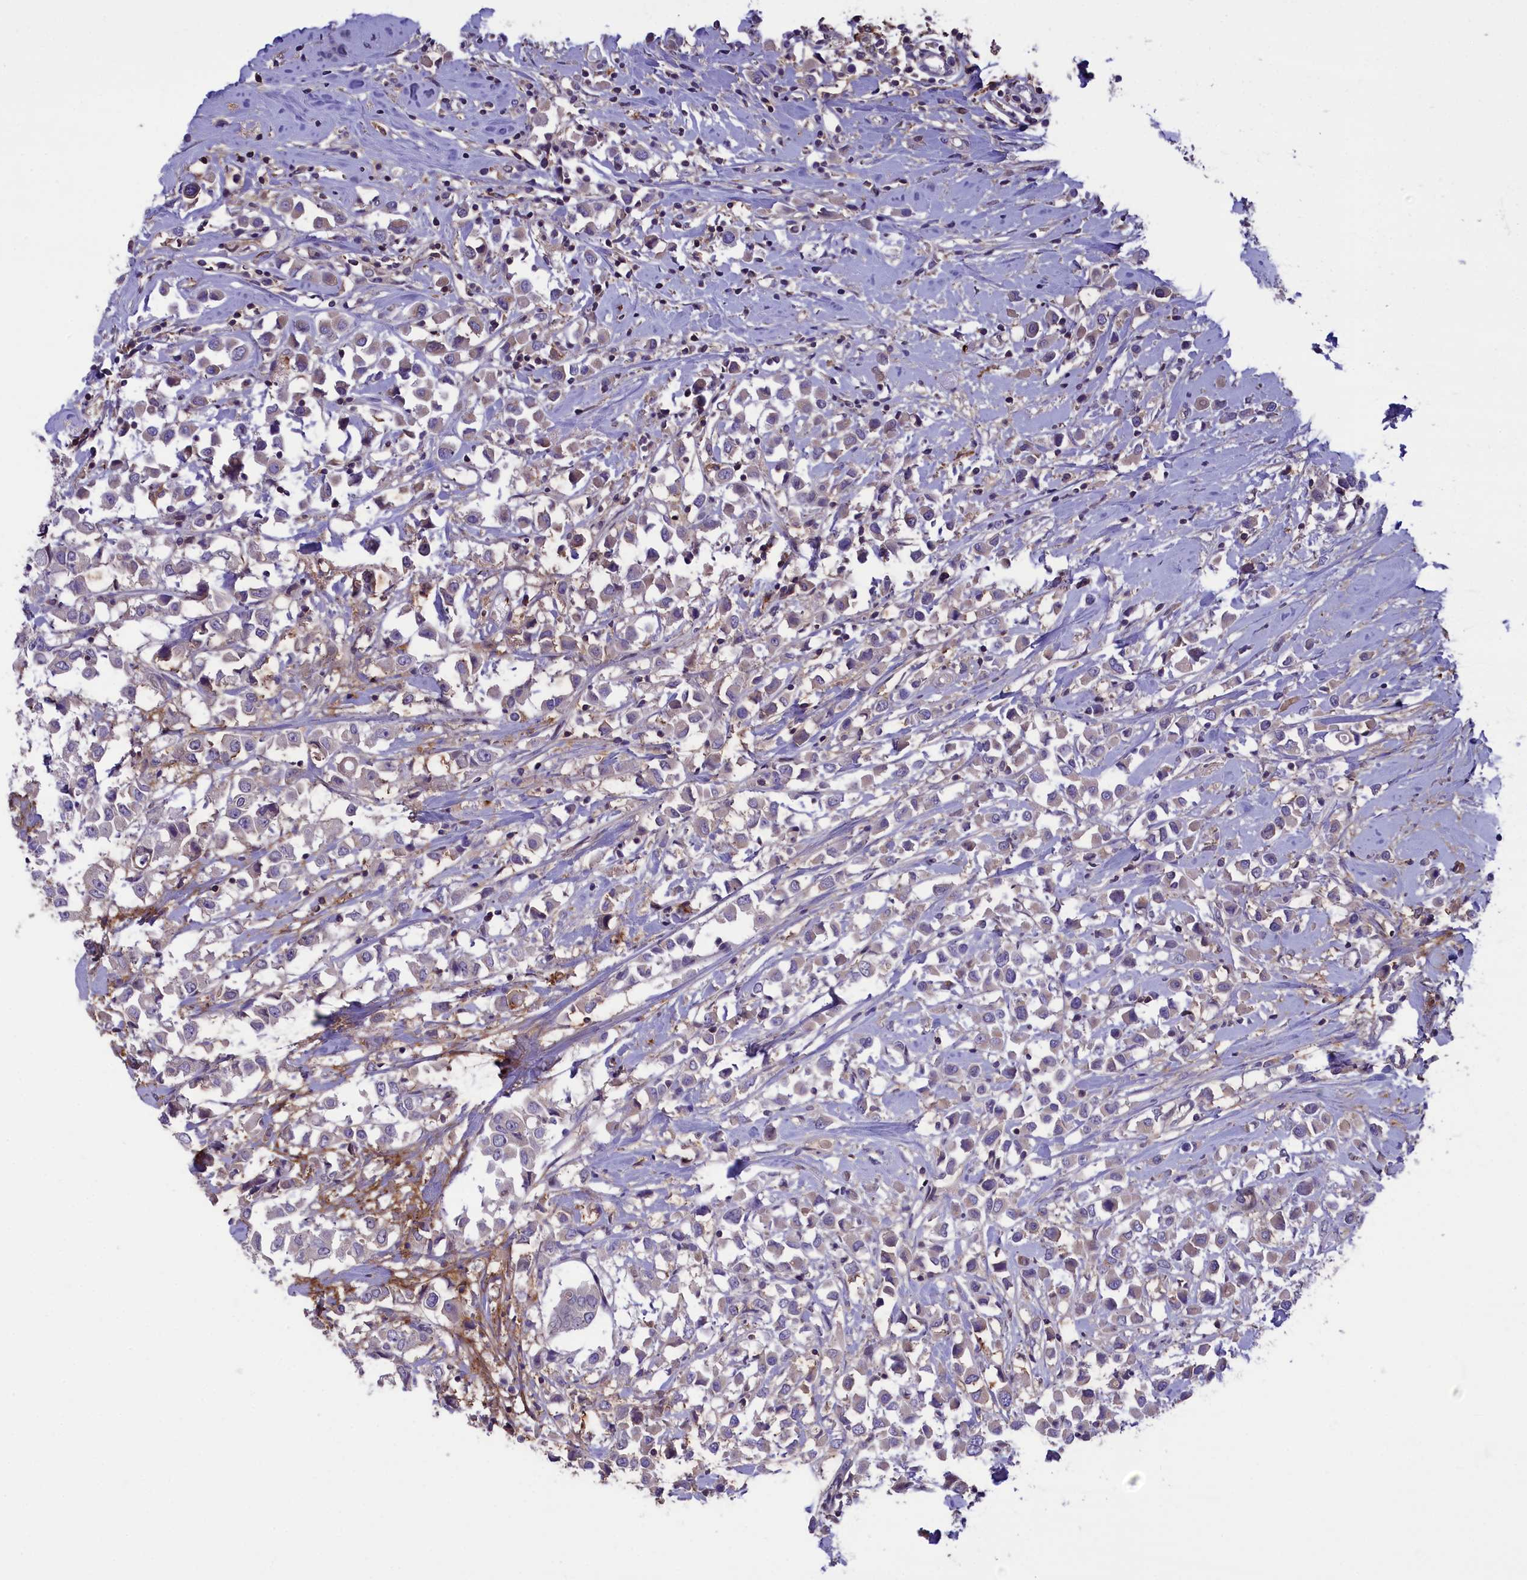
{"staining": {"intensity": "weak", "quantity": "25%-75%", "location": "cytoplasmic/membranous"}, "tissue": "breast cancer", "cell_type": "Tumor cells", "image_type": "cancer", "snomed": [{"axis": "morphology", "description": "Duct carcinoma"}, {"axis": "topography", "description": "Breast"}], "caption": "Immunohistochemical staining of breast cancer shows weak cytoplasmic/membranous protein positivity in about 25%-75% of tumor cells.", "gene": "HEATR3", "patient": {"sex": "female", "age": 61}}